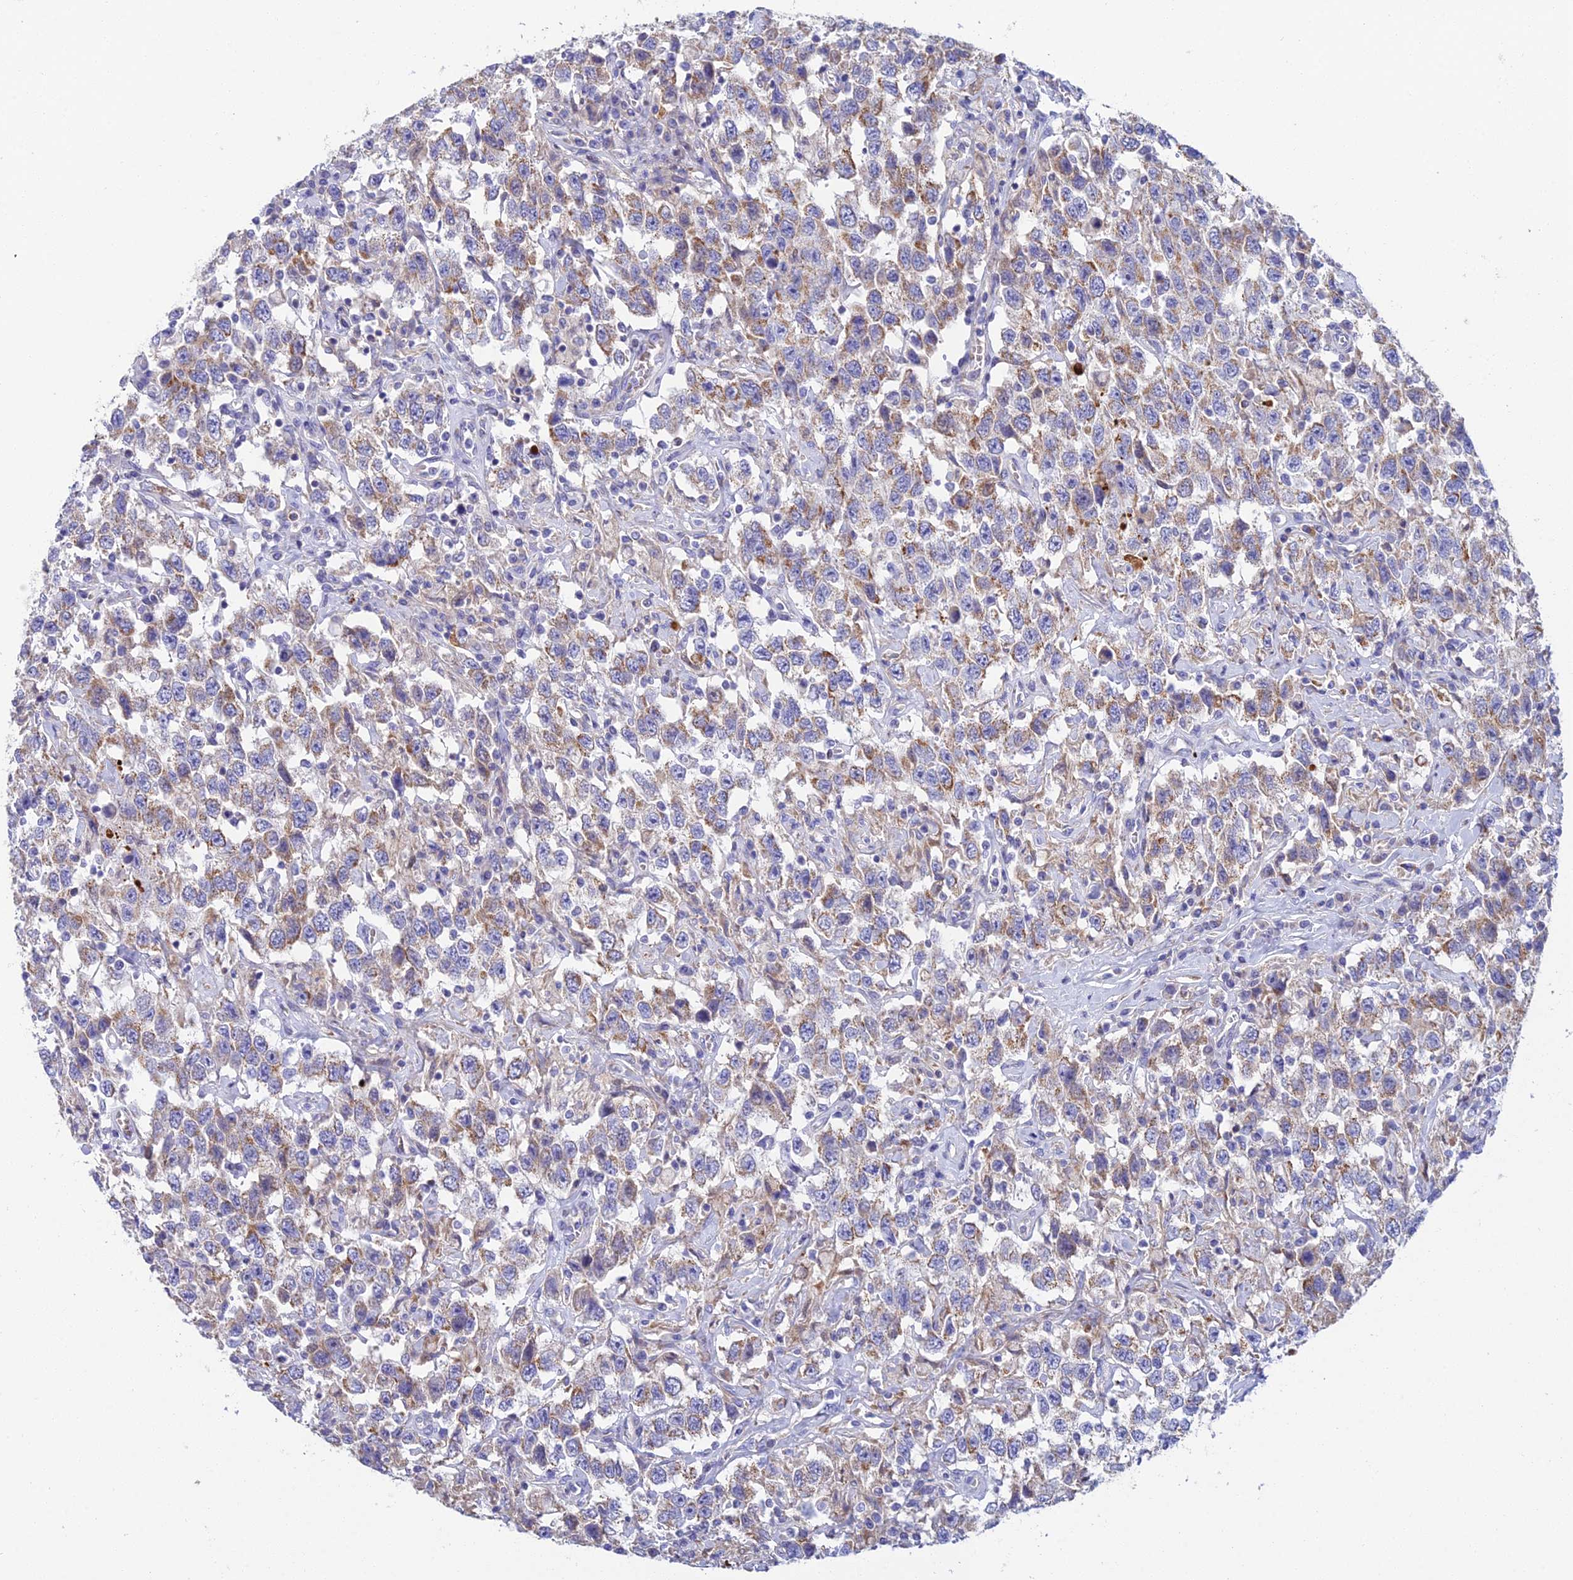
{"staining": {"intensity": "moderate", "quantity": "25%-75%", "location": "cytoplasmic/membranous"}, "tissue": "testis cancer", "cell_type": "Tumor cells", "image_type": "cancer", "snomed": [{"axis": "morphology", "description": "Seminoma, NOS"}, {"axis": "topography", "description": "Testis"}], "caption": "About 25%-75% of tumor cells in seminoma (testis) demonstrate moderate cytoplasmic/membranous protein positivity as visualized by brown immunohistochemical staining.", "gene": "CSPG4", "patient": {"sex": "male", "age": 41}}